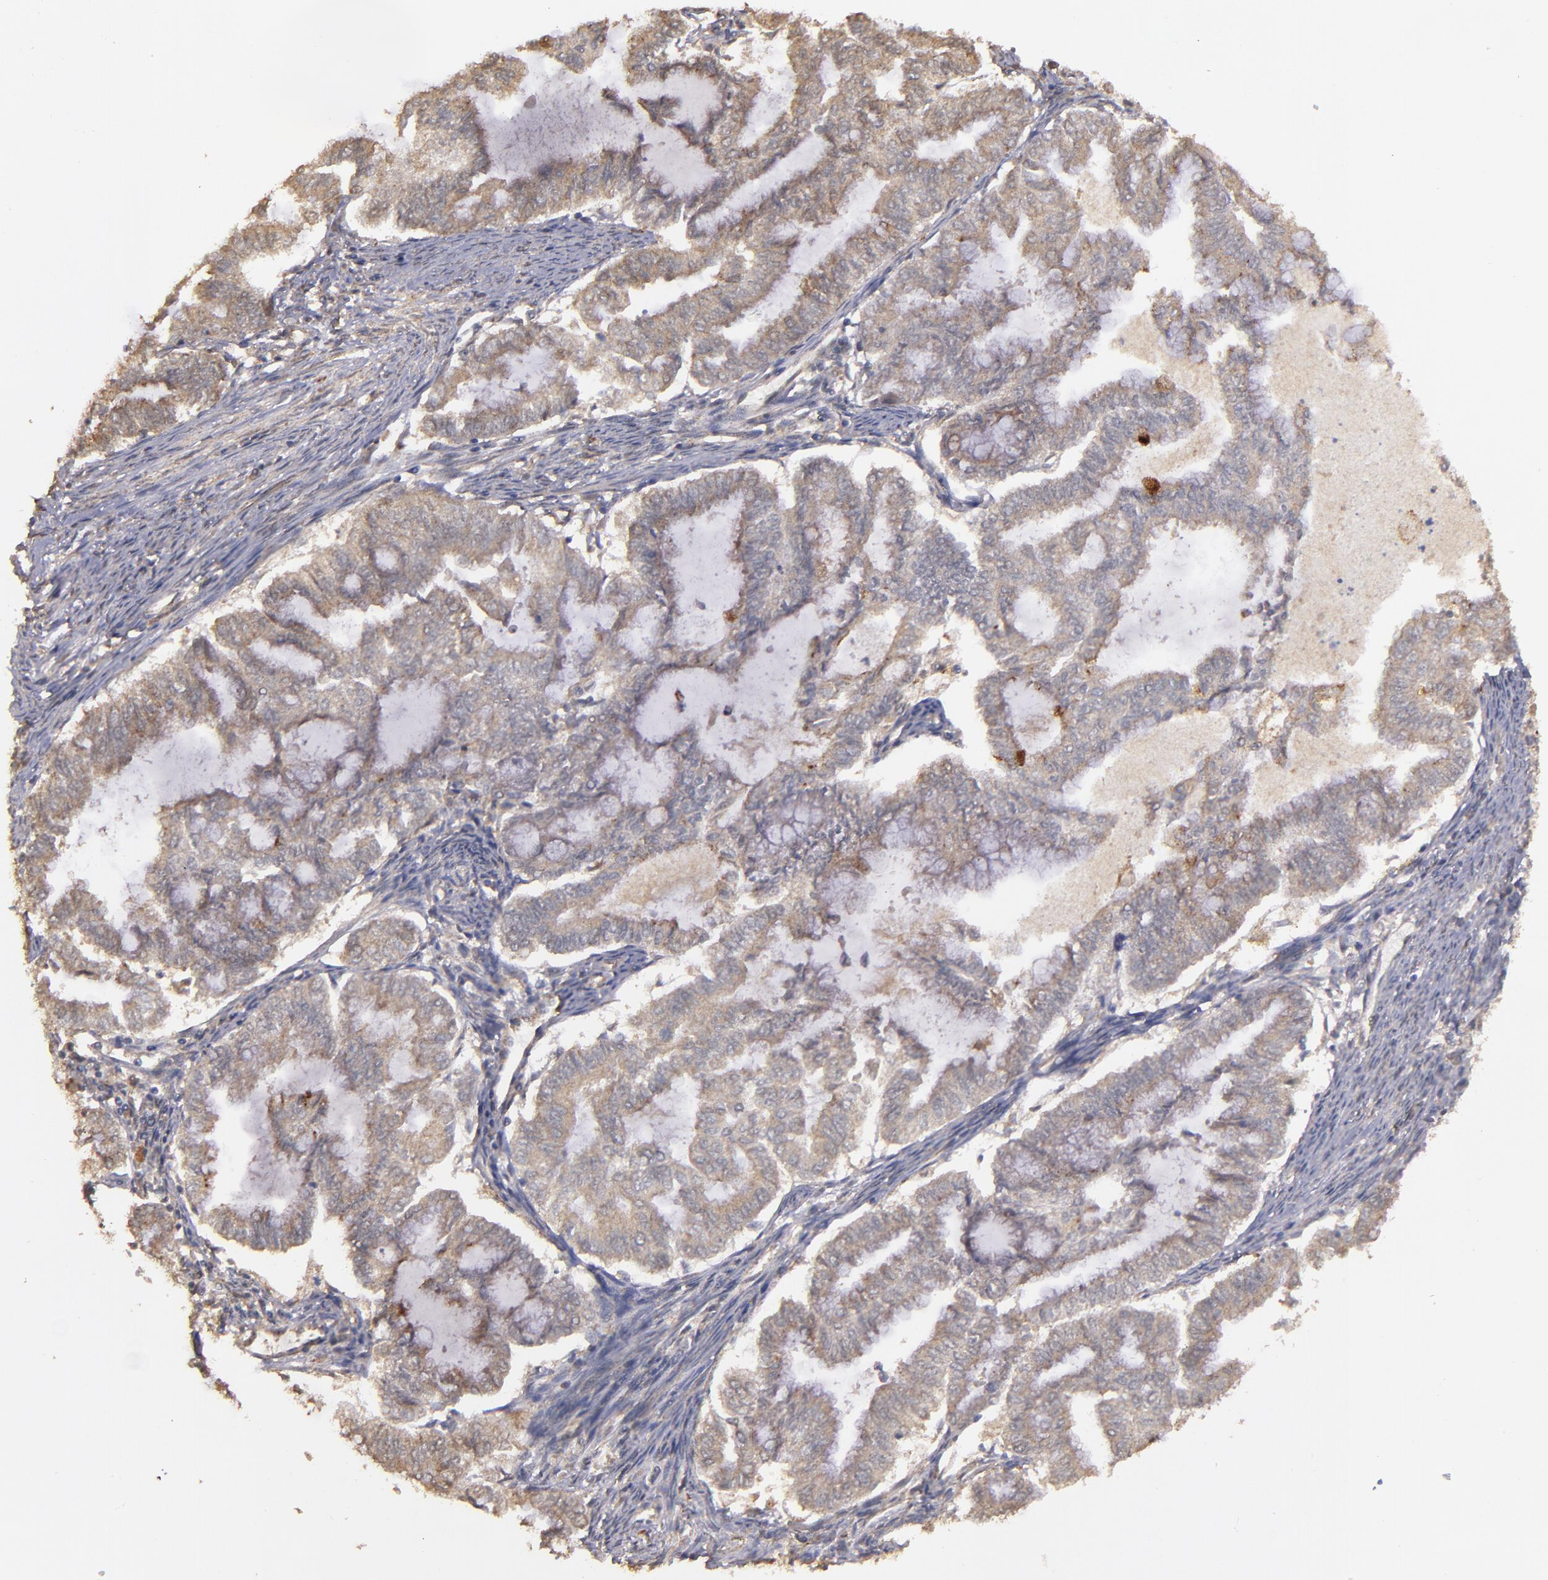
{"staining": {"intensity": "moderate", "quantity": ">75%", "location": "cytoplasmic/membranous"}, "tissue": "endometrial cancer", "cell_type": "Tumor cells", "image_type": "cancer", "snomed": [{"axis": "morphology", "description": "Adenocarcinoma, NOS"}, {"axis": "topography", "description": "Endometrium"}], "caption": "There is medium levels of moderate cytoplasmic/membranous expression in tumor cells of endometrial cancer (adenocarcinoma), as demonstrated by immunohistochemical staining (brown color).", "gene": "SIPA1L1", "patient": {"sex": "female", "age": 79}}